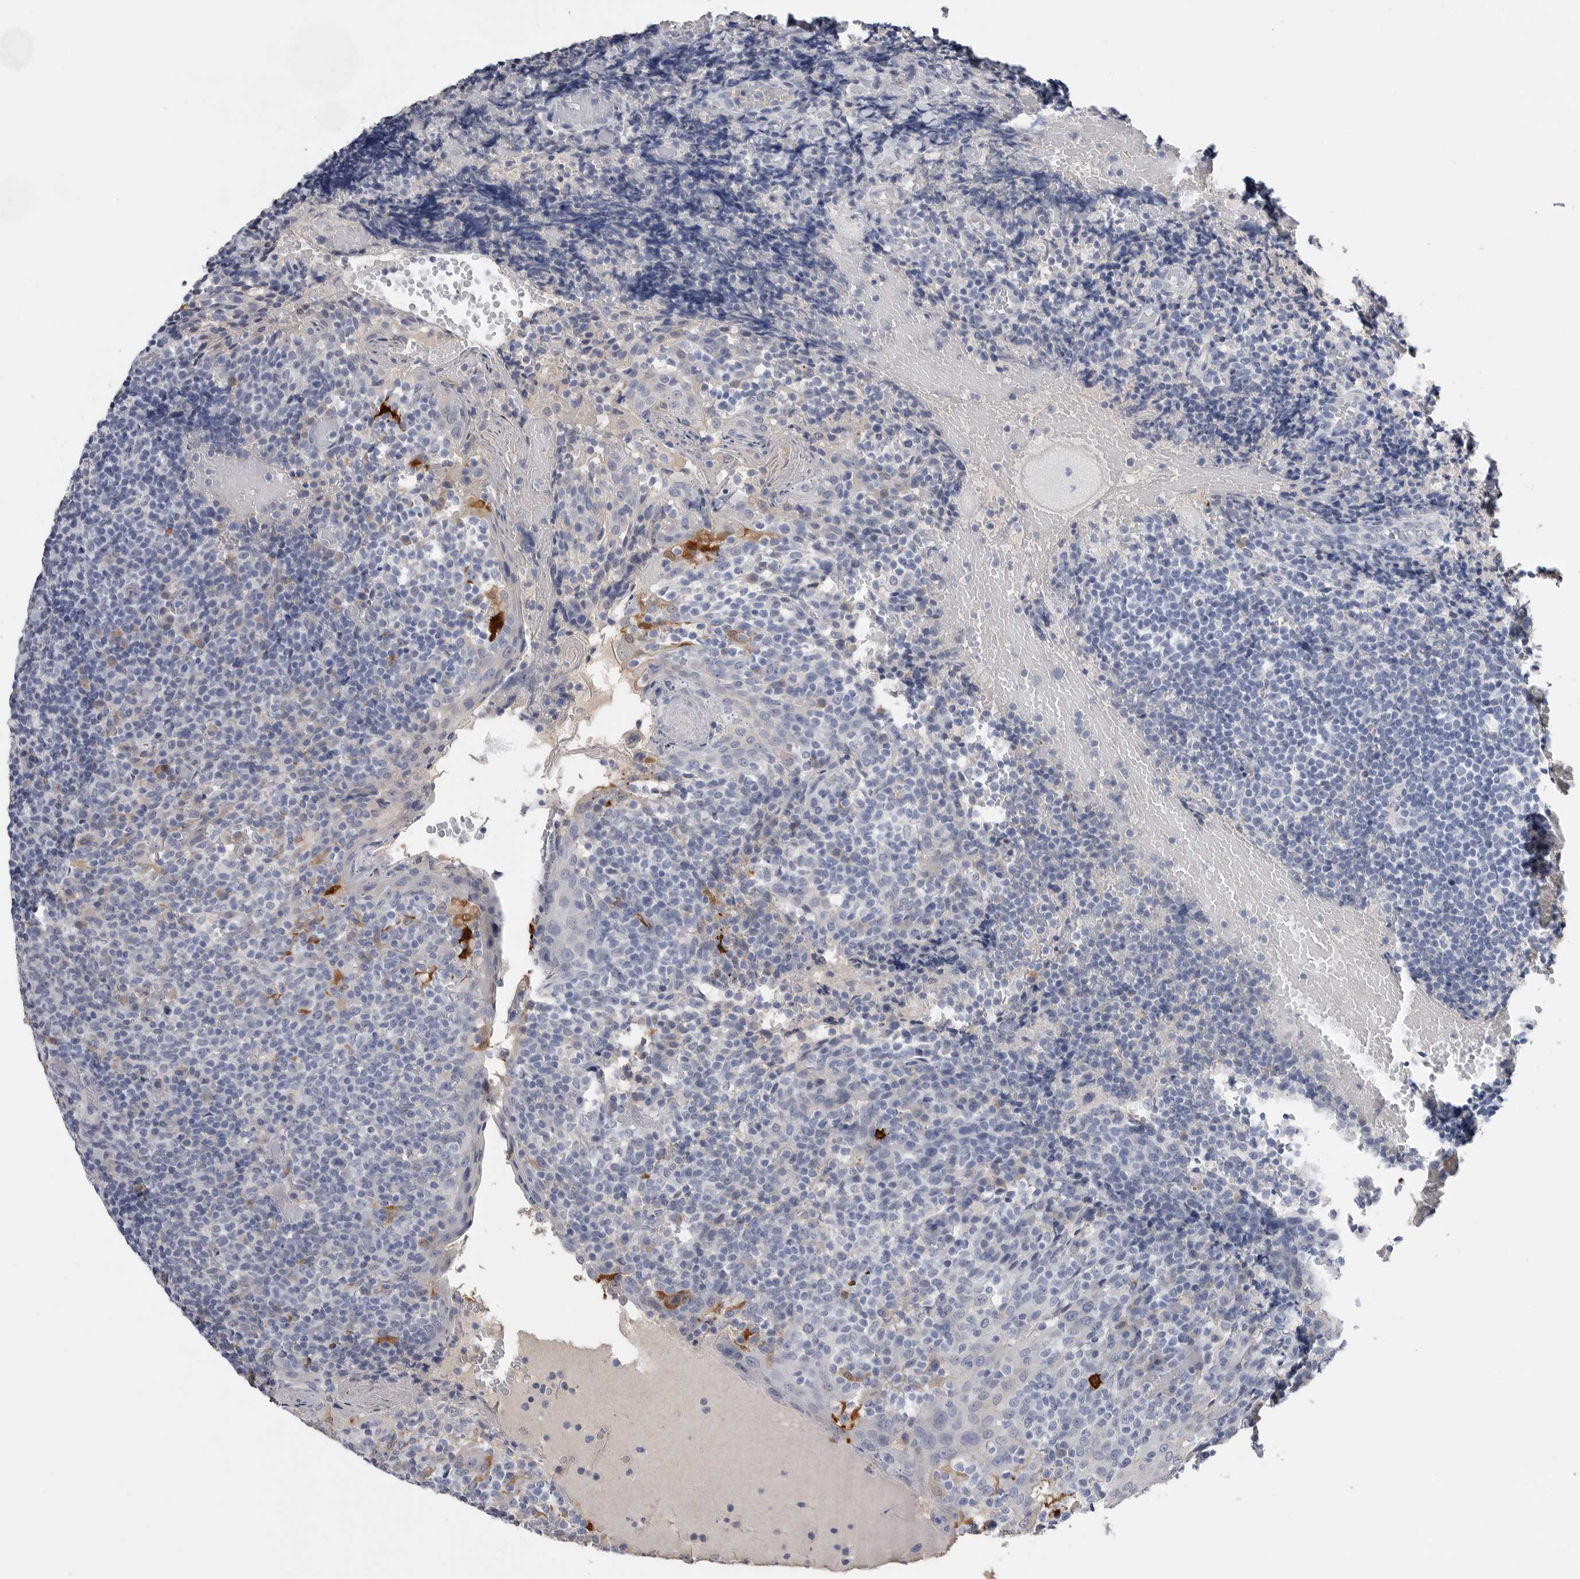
{"staining": {"intensity": "negative", "quantity": "none", "location": "none"}, "tissue": "tonsil", "cell_type": "Germinal center cells", "image_type": "normal", "snomed": [{"axis": "morphology", "description": "Normal tissue, NOS"}, {"axis": "topography", "description": "Tonsil"}], "caption": "Image shows no significant protein expression in germinal center cells of normal tonsil.", "gene": "FABP6", "patient": {"sex": "female", "age": 19}}